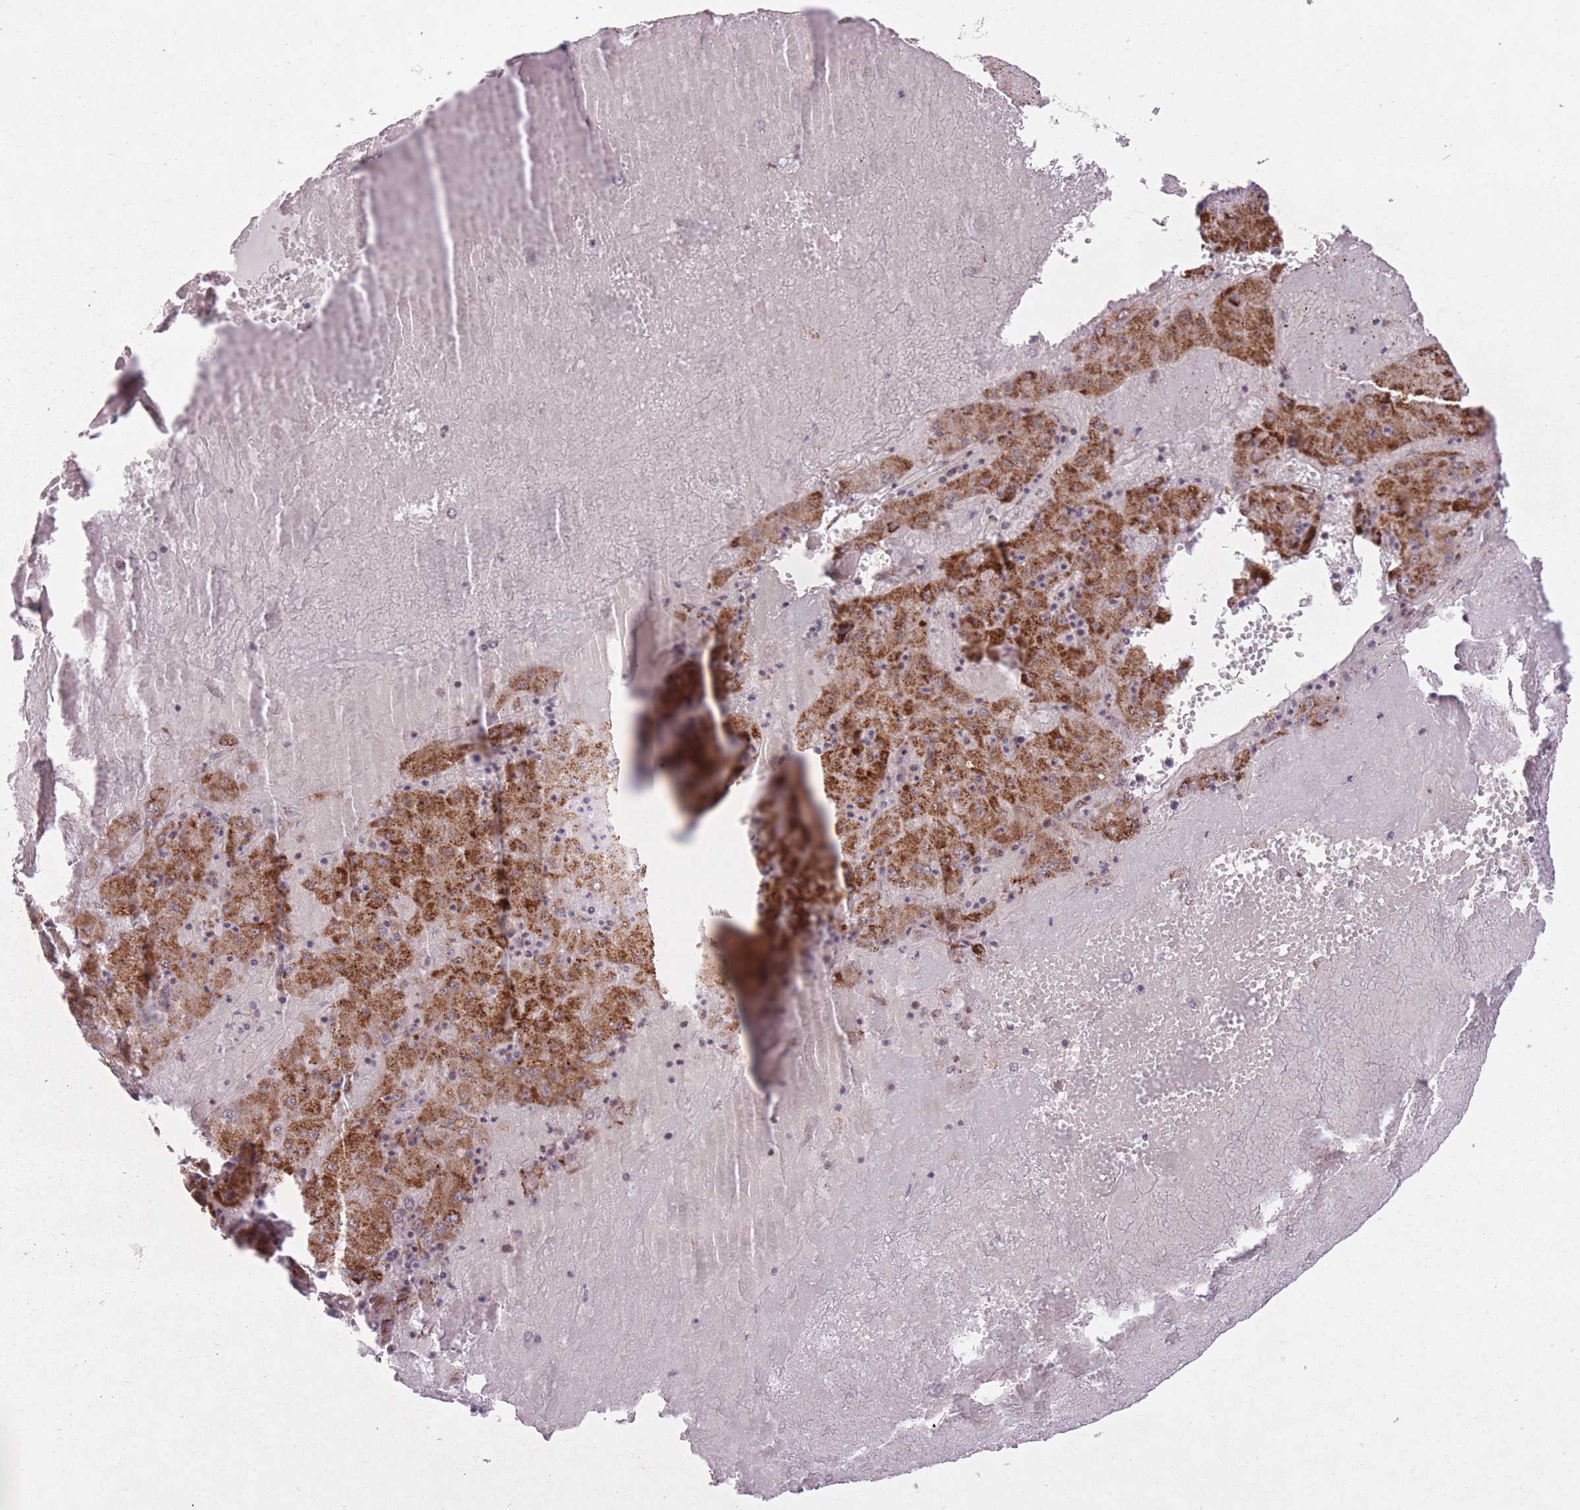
{"staining": {"intensity": "strong", "quantity": ">75%", "location": "cytoplasmic/membranous"}, "tissue": "liver cancer", "cell_type": "Tumor cells", "image_type": "cancer", "snomed": [{"axis": "morphology", "description": "Carcinoma, Hepatocellular, NOS"}, {"axis": "topography", "description": "Liver"}], "caption": "A brown stain highlights strong cytoplasmic/membranous positivity of a protein in human liver cancer (hepatocellular carcinoma) tumor cells. (DAB IHC with brightfield microscopy, high magnification).", "gene": "DPYSL4", "patient": {"sex": "male", "age": 72}}